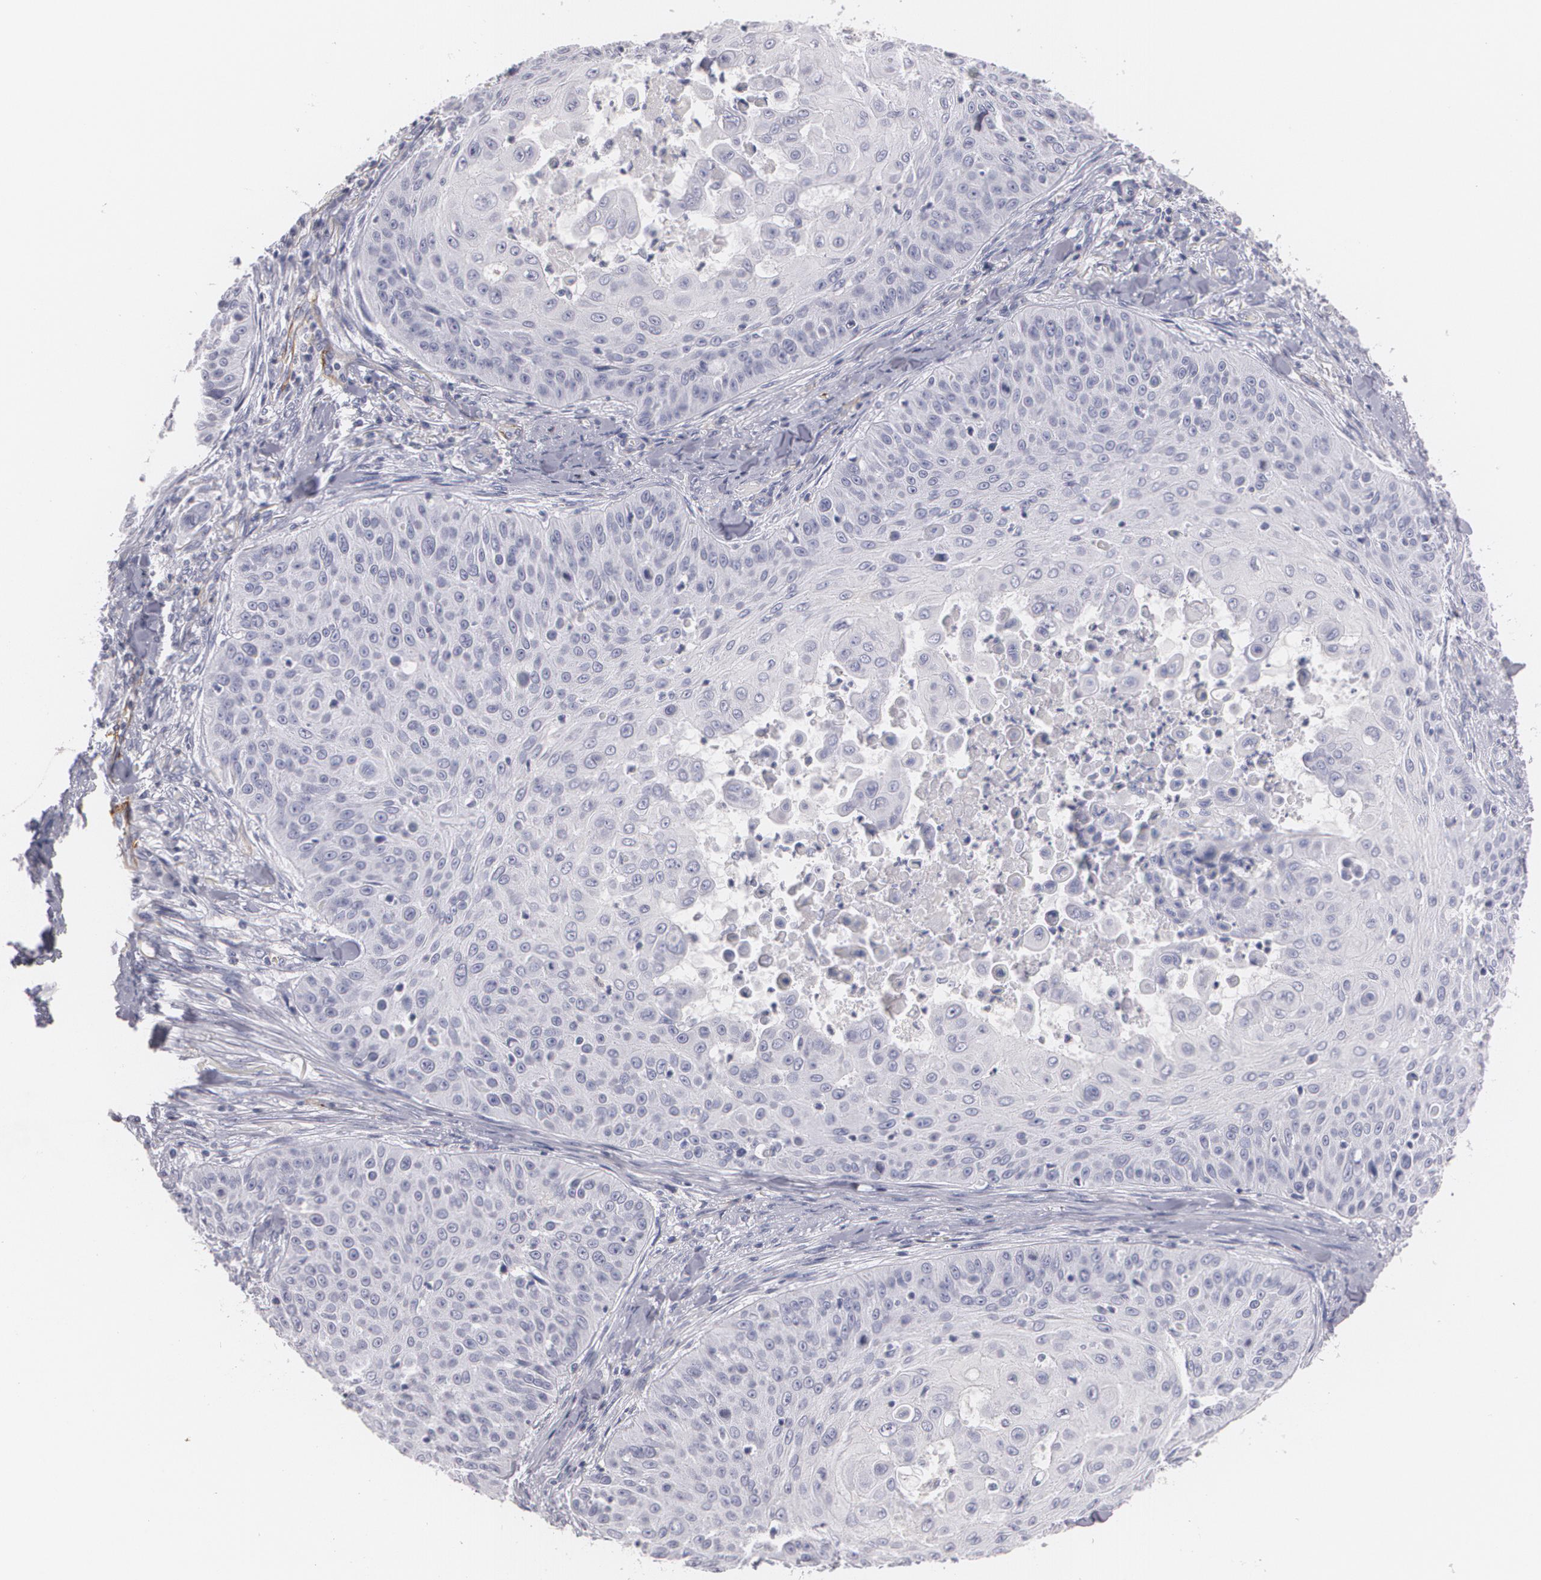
{"staining": {"intensity": "negative", "quantity": "none", "location": "none"}, "tissue": "skin cancer", "cell_type": "Tumor cells", "image_type": "cancer", "snomed": [{"axis": "morphology", "description": "Squamous cell carcinoma, NOS"}, {"axis": "topography", "description": "Skin"}], "caption": "The histopathology image demonstrates no staining of tumor cells in skin cancer. (DAB (3,3'-diaminobenzidine) immunohistochemistry visualized using brightfield microscopy, high magnification).", "gene": "NGFR", "patient": {"sex": "male", "age": 82}}